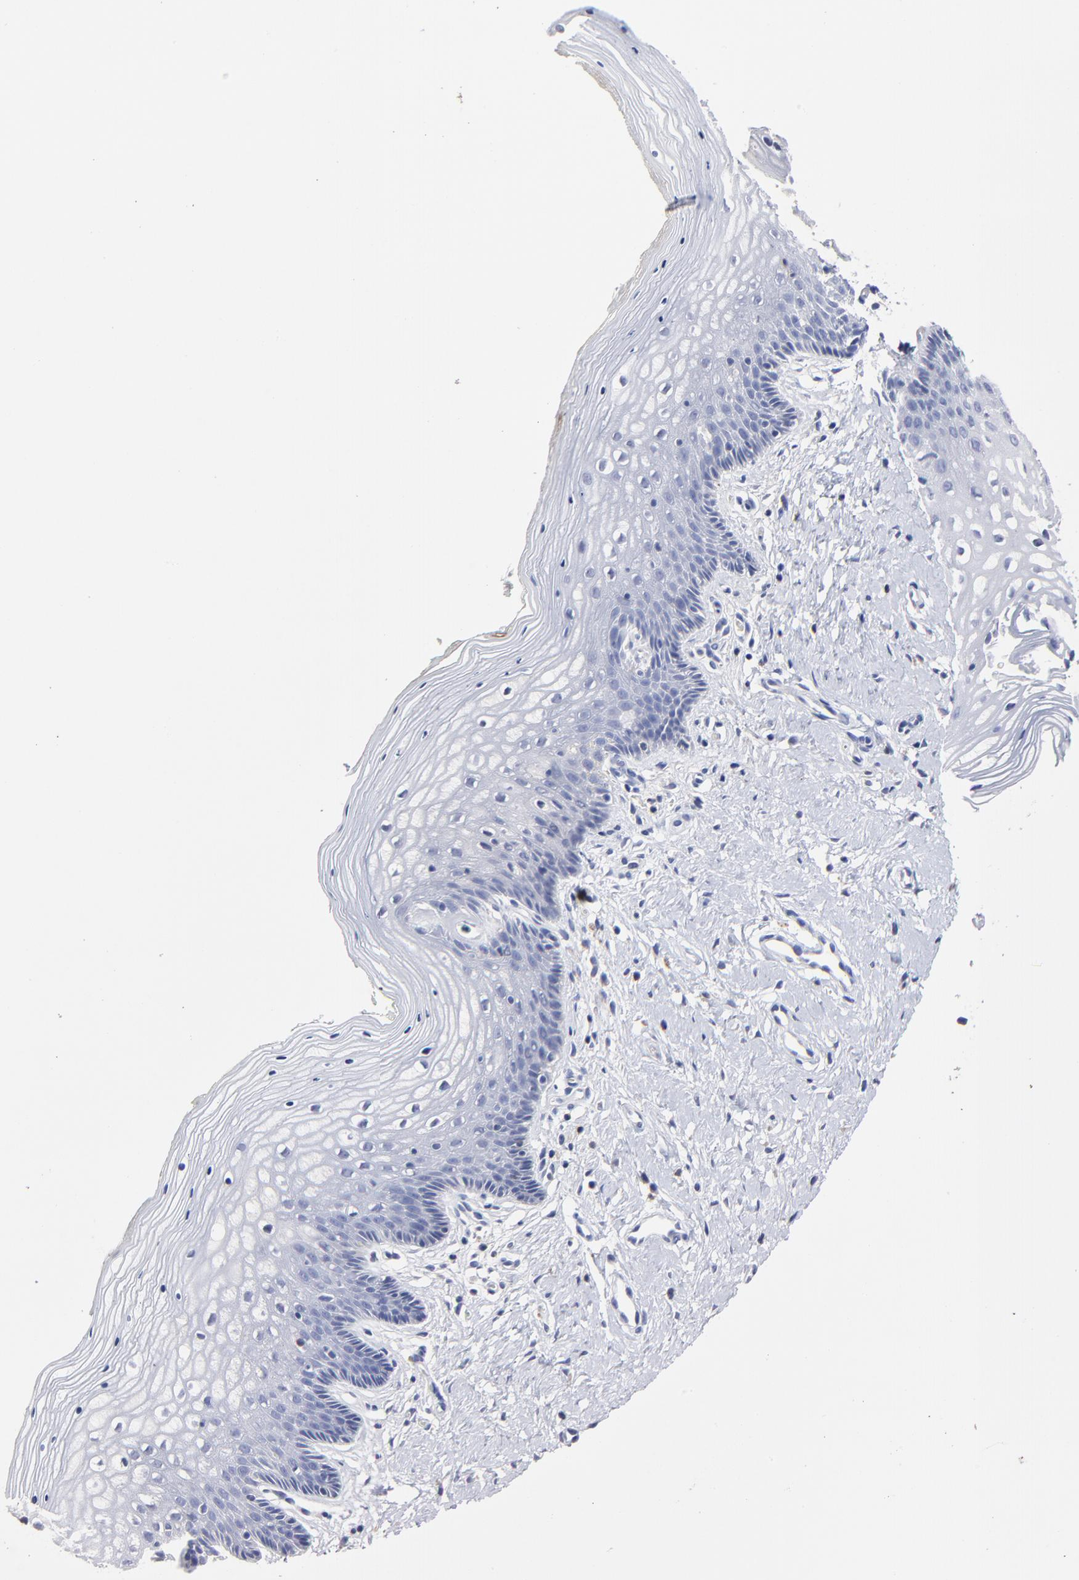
{"staining": {"intensity": "negative", "quantity": "none", "location": "none"}, "tissue": "vagina", "cell_type": "Squamous epithelial cells", "image_type": "normal", "snomed": [{"axis": "morphology", "description": "Normal tissue, NOS"}, {"axis": "topography", "description": "Vagina"}], "caption": "Histopathology image shows no significant protein staining in squamous epithelial cells of normal vagina. (Immunohistochemistry, brightfield microscopy, high magnification).", "gene": "TRAT1", "patient": {"sex": "female", "age": 46}}